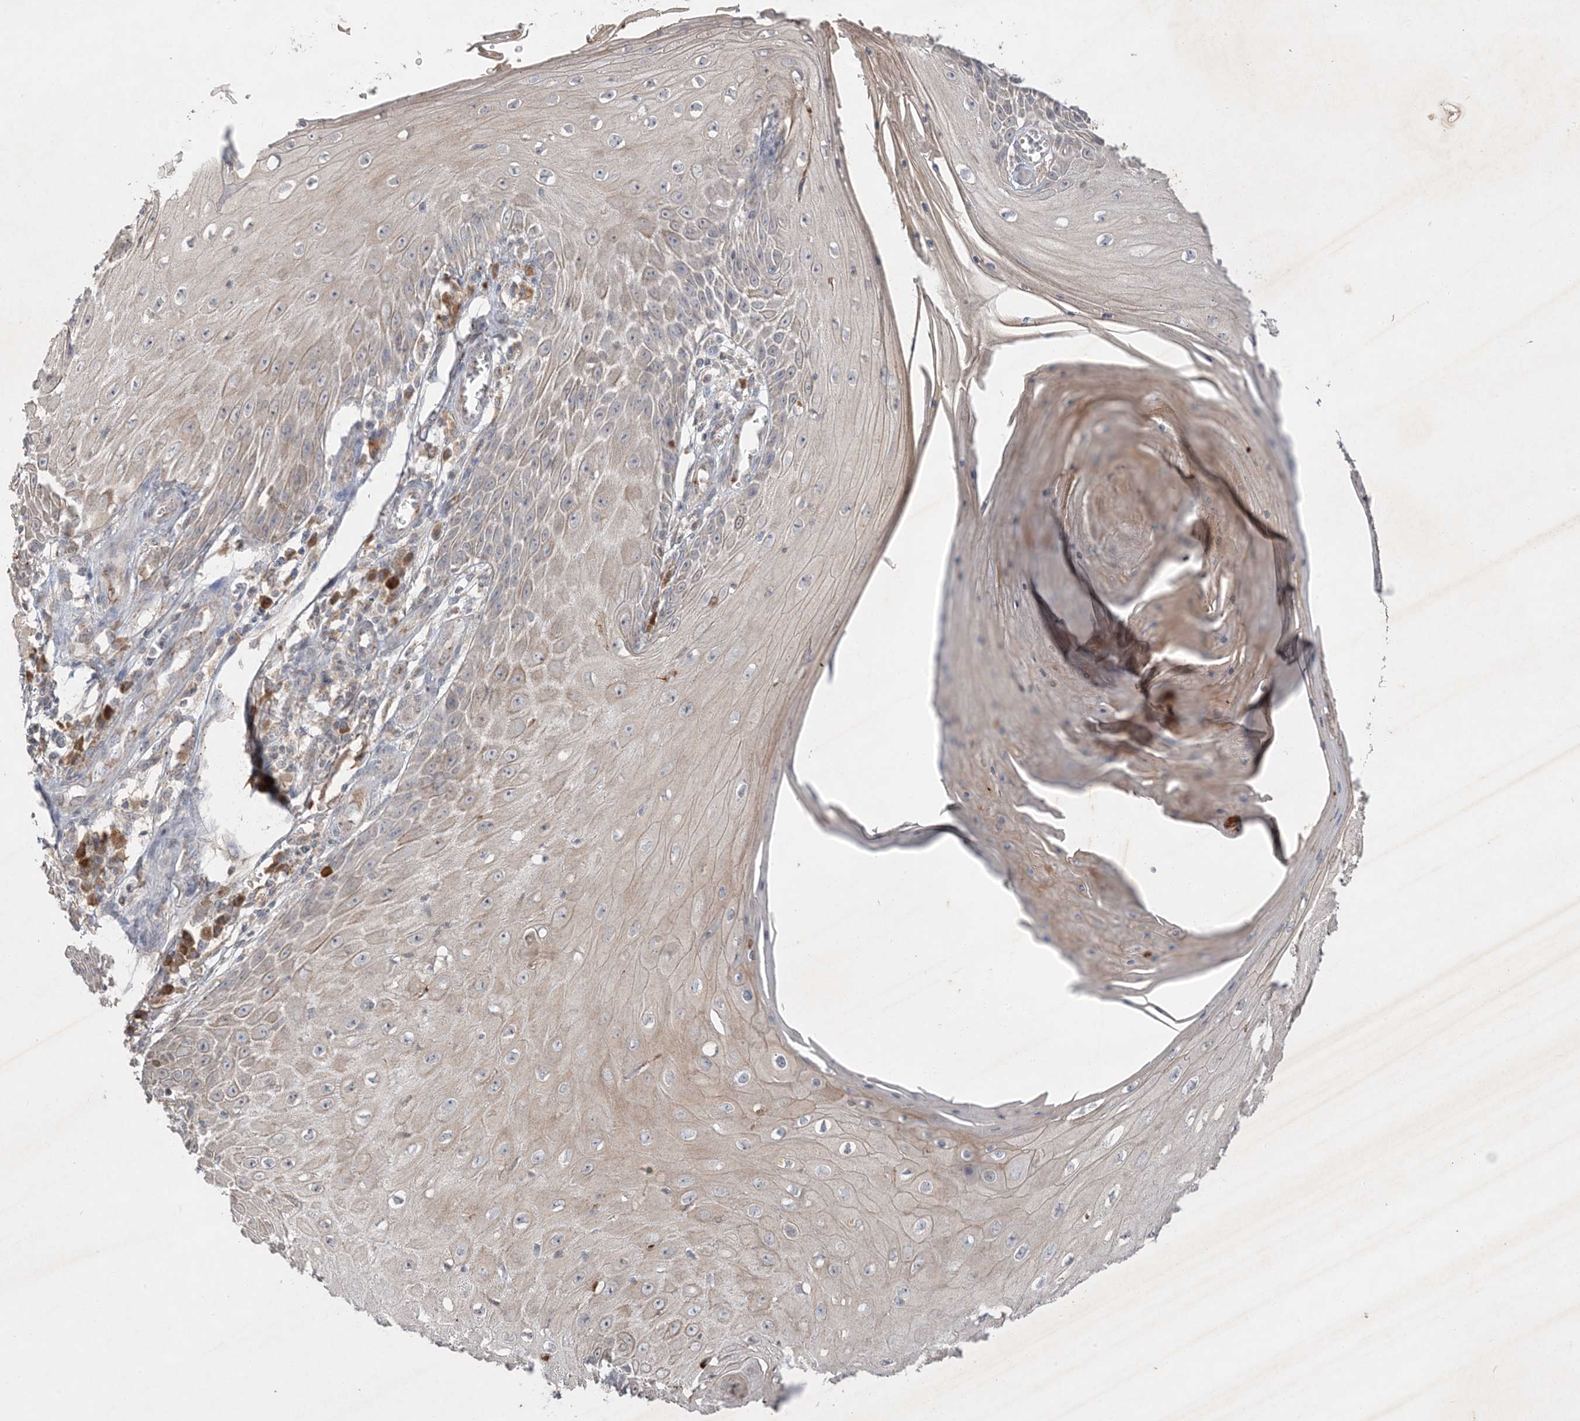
{"staining": {"intensity": "weak", "quantity": "<25%", "location": "cytoplasmic/membranous"}, "tissue": "skin cancer", "cell_type": "Tumor cells", "image_type": "cancer", "snomed": [{"axis": "morphology", "description": "Squamous cell carcinoma, NOS"}, {"axis": "topography", "description": "Skin"}], "caption": "Micrograph shows no significant protein staining in tumor cells of squamous cell carcinoma (skin).", "gene": "PRSS36", "patient": {"sex": "female", "age": 73}}